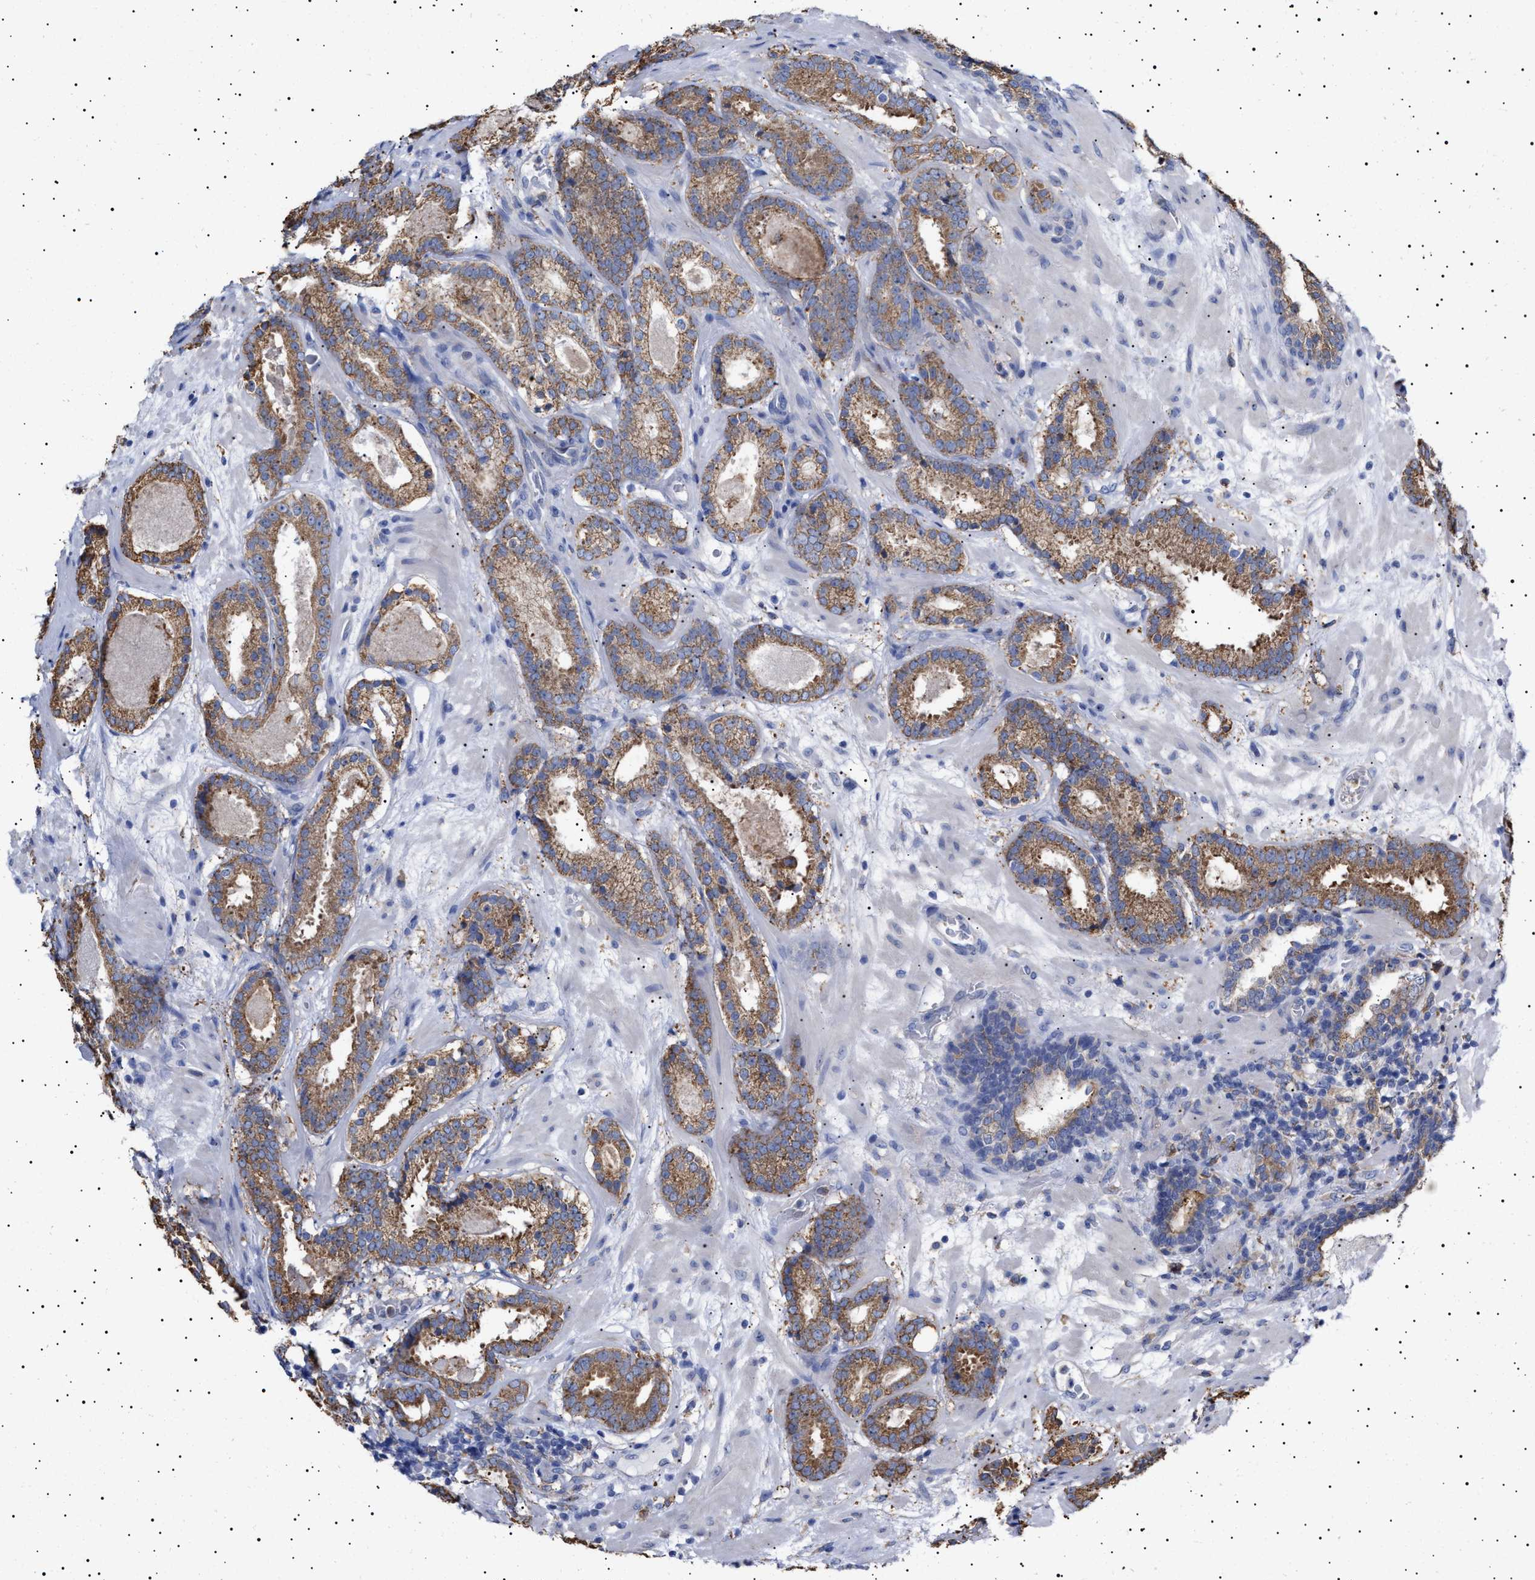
{"staining": {"intensity": "moderate", "quantity": ">75%", "location": "cytoplasmic/membranous"}, "tissue": "prostate cancer", "cell_type": "Tumor cells", "image_type": "cancer", "snomed": [{"axis": "morphology", "description": "Adenocarcinoma, Low grade"}, {"axis": "topography", "description": "Prostate"}], "caption": "Moderate cytoplasmic/membranous positivity for a protein is identified in about >75% of tumor cells of prostate low-grade adenocarcinoma using immunohistochemistry.", "gene": "ERCC6L2", "patient": {"sex": "male", "age": 69}}